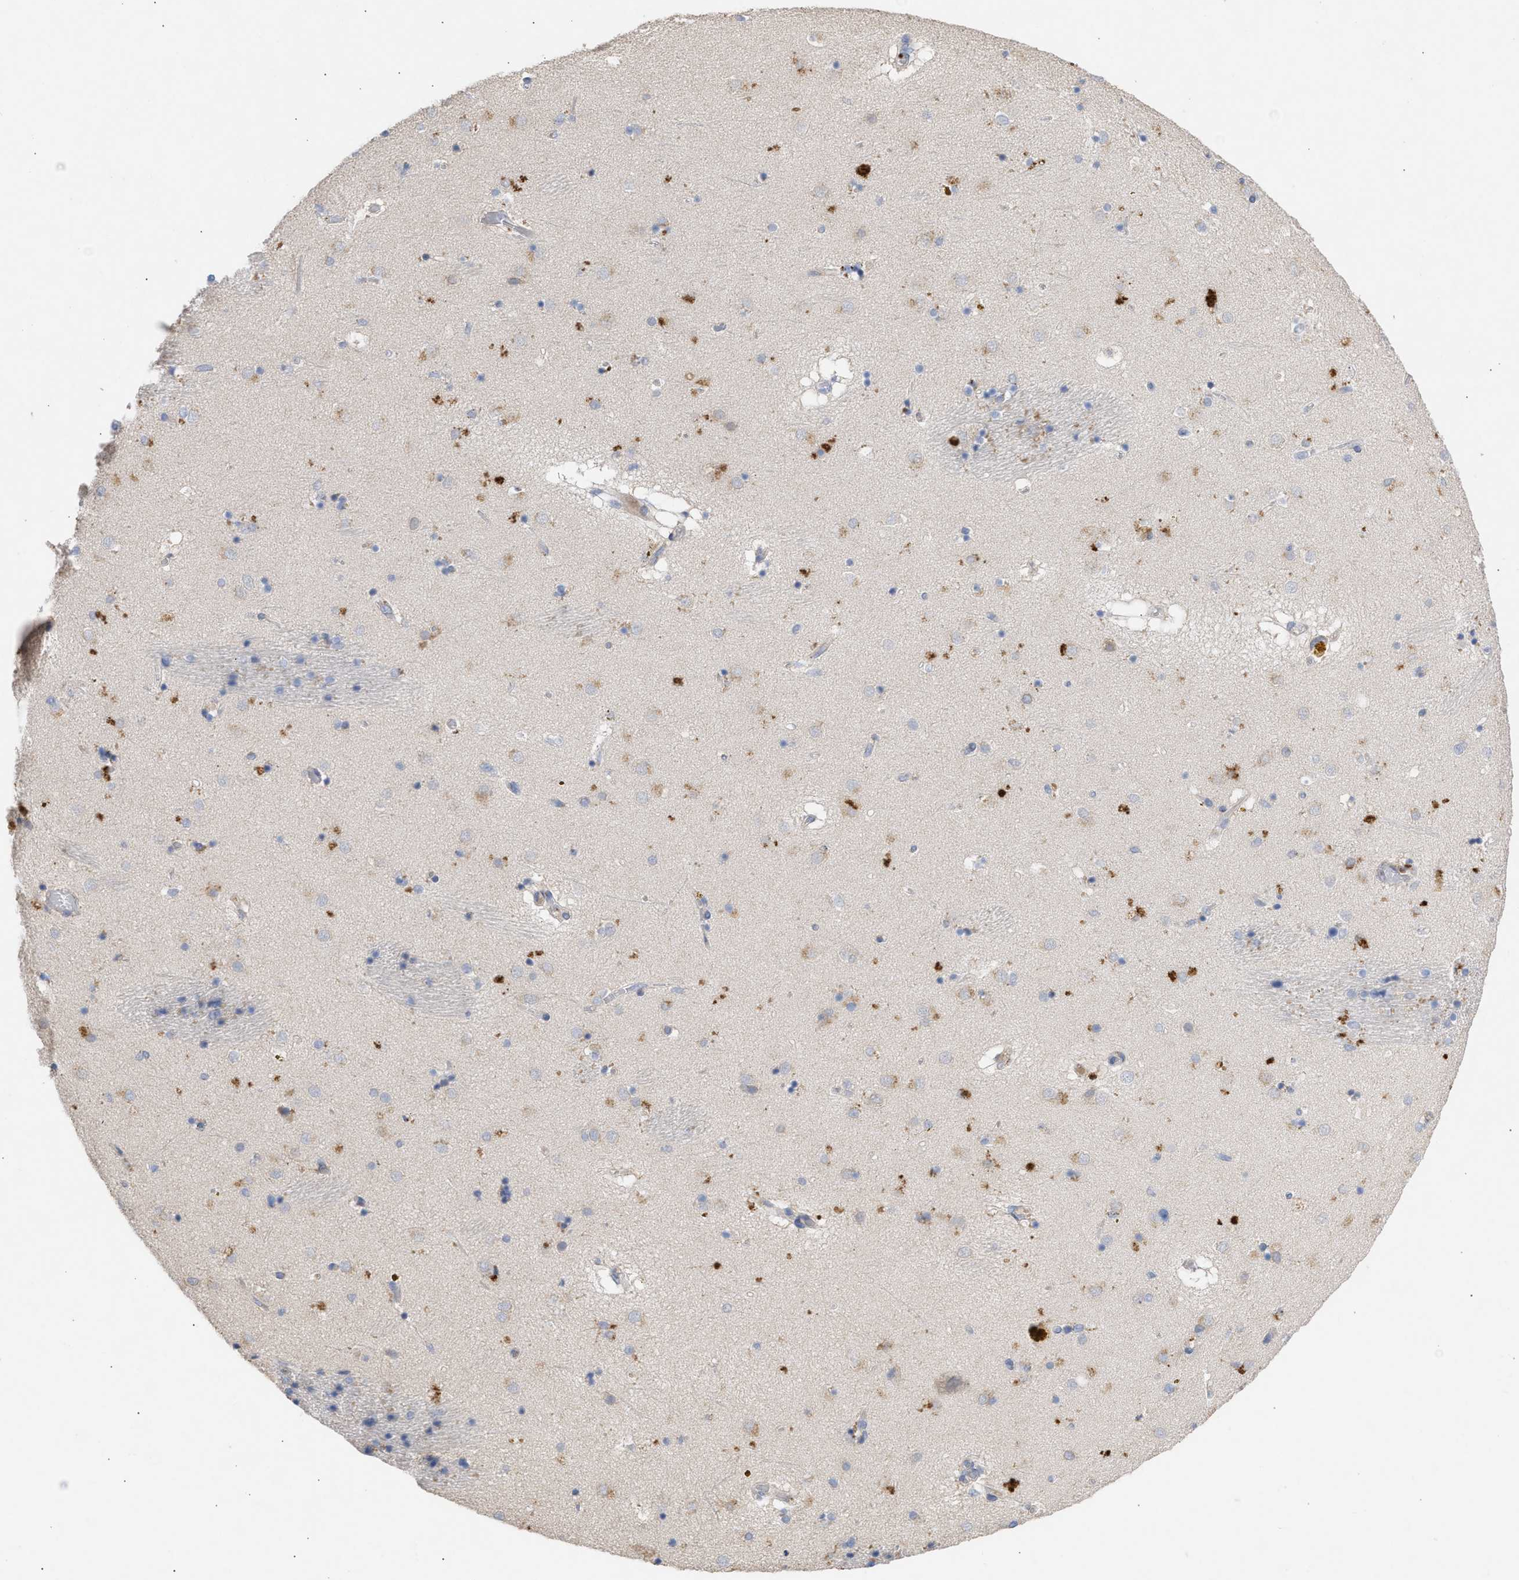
{"staining": {"intensity": "negative", "quantity": "none", "location": "none"}, "tissue": "caudate", "cell_type": "Glial cells", "image_type": "normal", "snomed": [{"axis": "morphology", "description": "Normal tissue, NOS"}, {"axis": "topography", "description": "Lateral ventricle wall"}], "caption": "Immunohistochemistry (IHC) of benign caudate shows no positivity in glial cells. (IHC, brightfield microscopy, high magnification).", "gene": "SELENOM", "patient": {"sex": "male", "age": 70}}